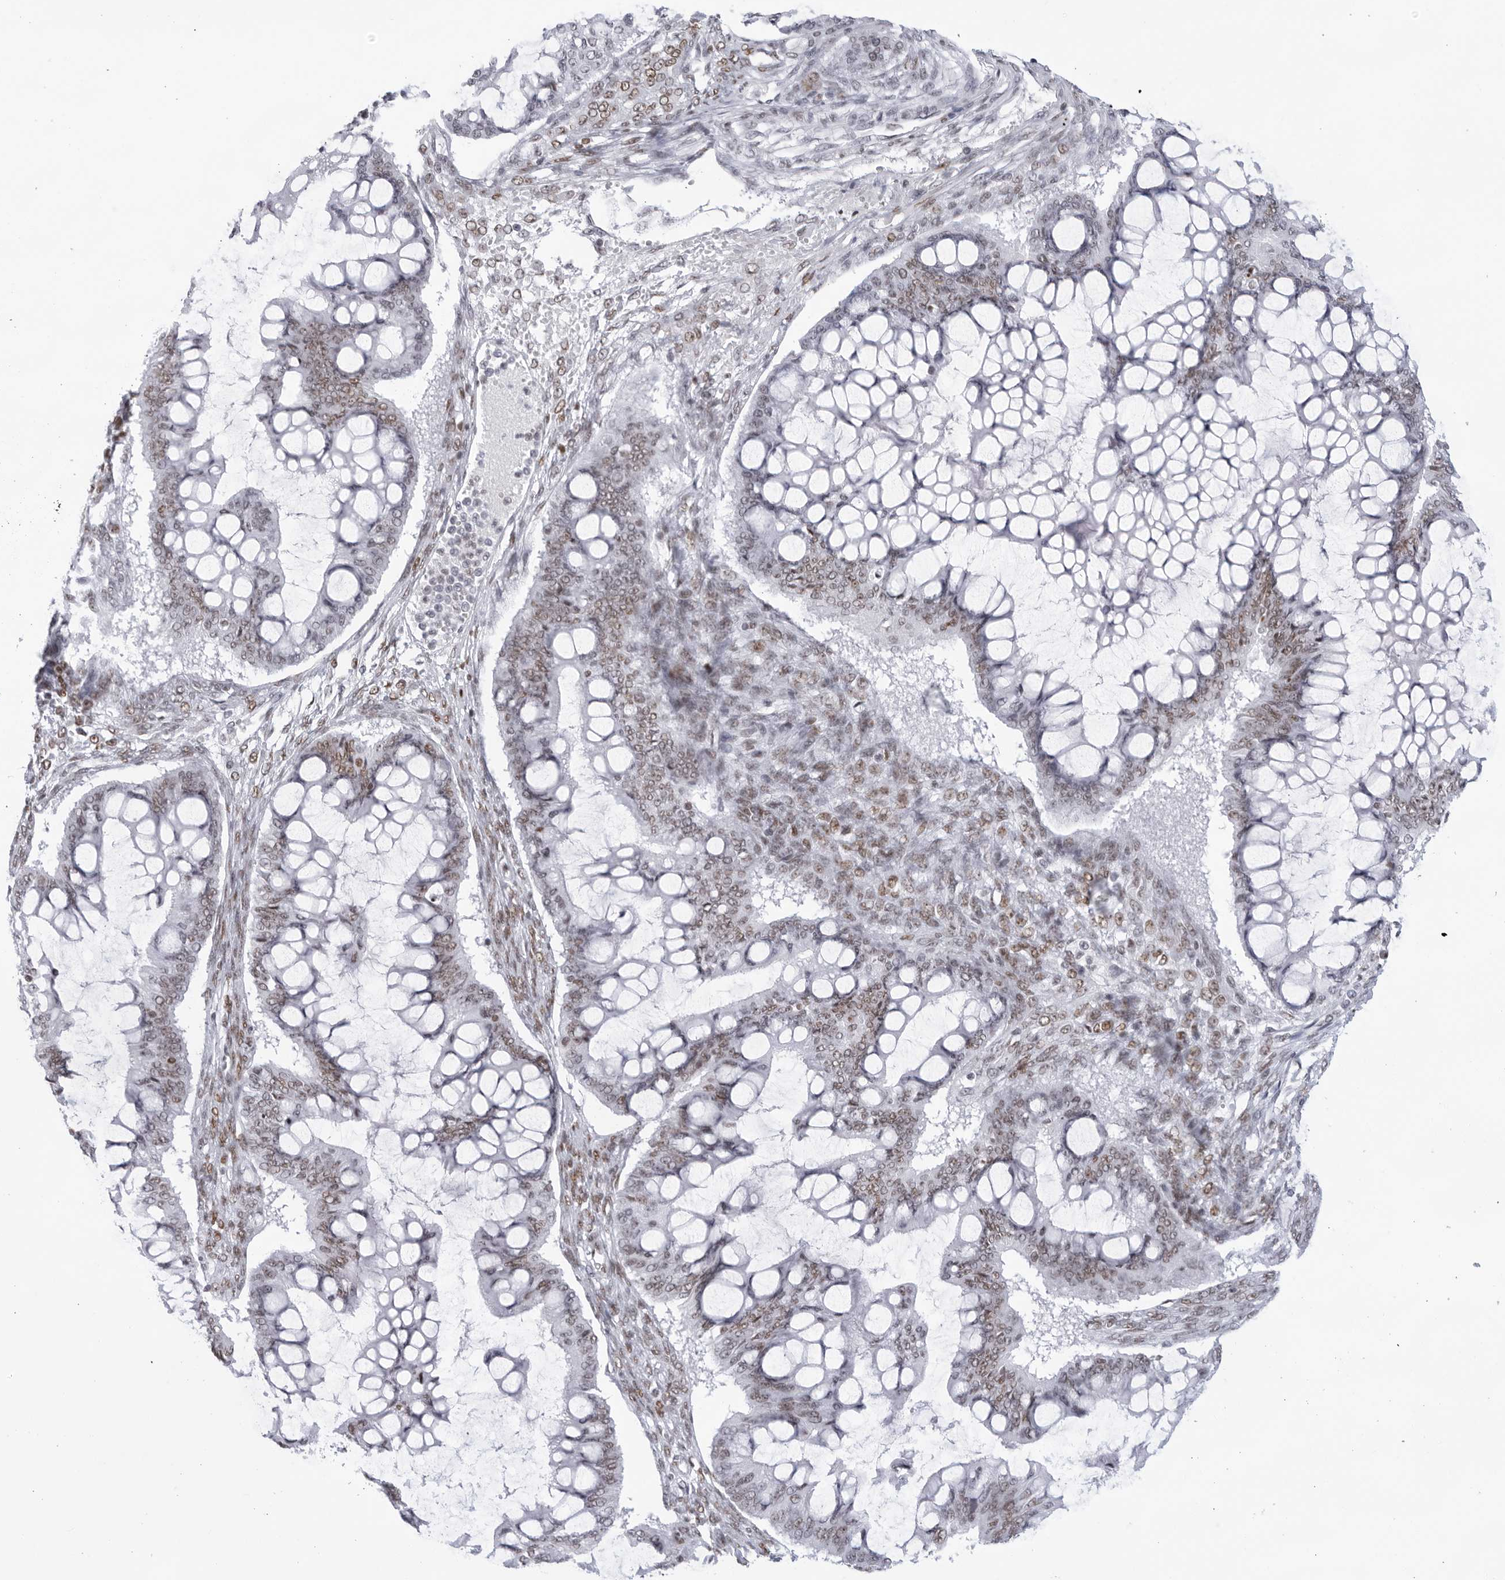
{"staining": {"intensity": "weak", "quantity": ">75%", "location": "nuclear"}, "tissue": "ovarian cancer", "cell_type": "Tumor cells", "image_type": "cancer", "snomed": [{"axis": "morphology", "description": "Cystadenocarcinoma, mucinous, NOS"}, {"axis": "topography", "description": "Ovary"}], "caption": "Immunohistochemistry of human mucinous cystadenocarcinoma (ovarian) displays low levels of weak nuclear staining in approximately >75% of tumor cells.", "gene": "HP1BP3", "patient": {"sex": "female", "age": 73}}